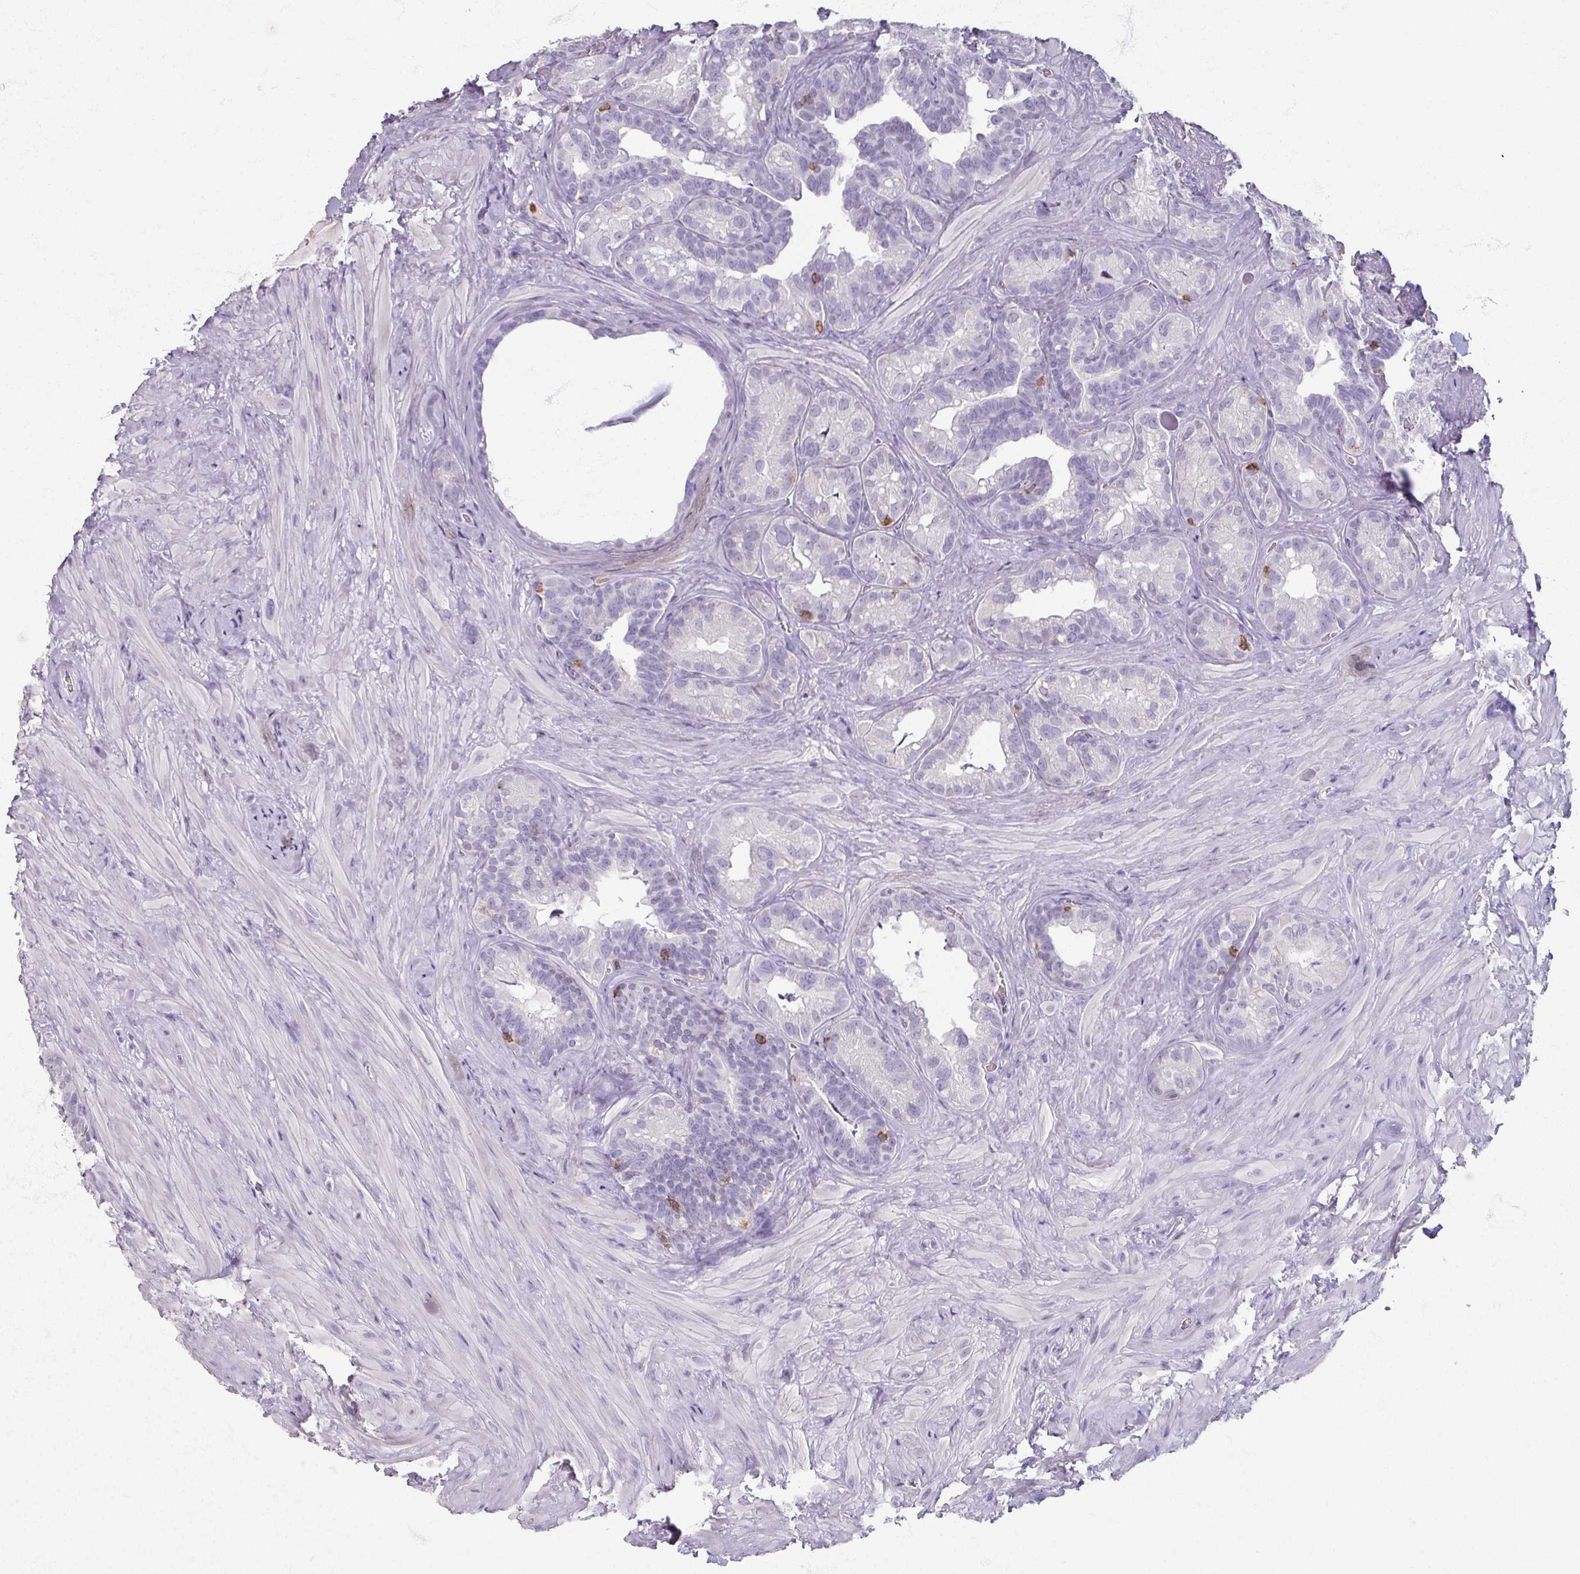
{"staining": {"intensity": "negative", "quantity": "none", "location": "none"}, "tissue": "seminal vesicle", "cell_type": "Glandular cells", "image_type": "normal", "snomed": [{"axis": "morphology", "description": "Normal tissue, NOS"}, {"axis": "topography", "description": "Seminal veicle"}], "caption": "This is an IHC photomicrograph of benign seminal vesicle. There is no expression in glandular cells.", "gene": "PTPRC", "patient": {"sex": "male", "age": 60}}